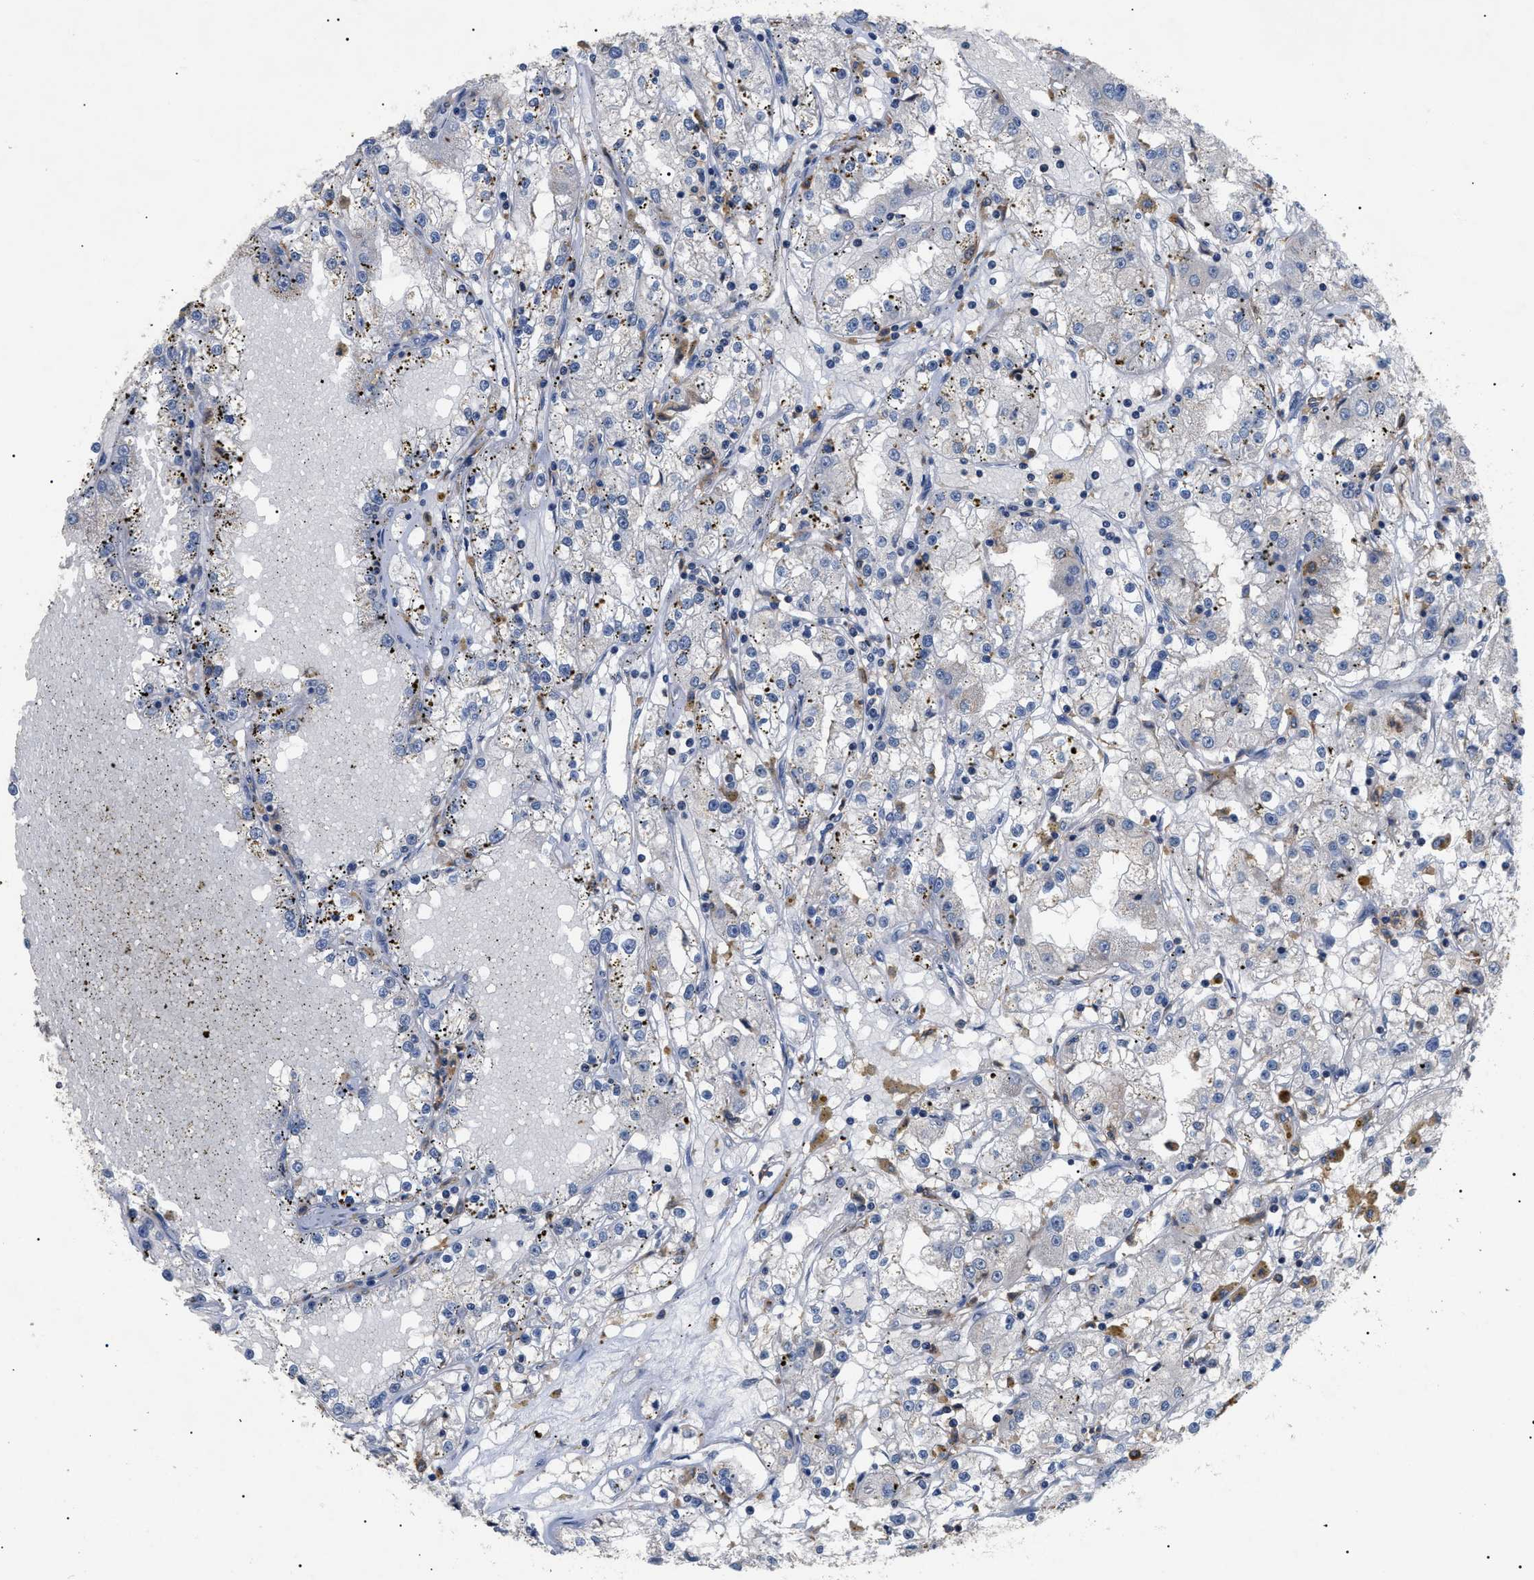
{"staining": {"intensity": "negative", "quantity": "none", "location": "none"}, "tissue": "renal cancer", "cell_type": "Tumor cells", "image_type": "cancer", "snomed": [{"axis": "morphology", "description": "Adenocarcinoma, NOS"}, {"axis": "topography", "description": "Kidney"}], "caption": "This is an IHC micrograph of human renal cancer (adenocarcinoma). There is no positivity in tumor cells.", "gene": "CD300A", "patient": {"sex": "male", "age": 56}}